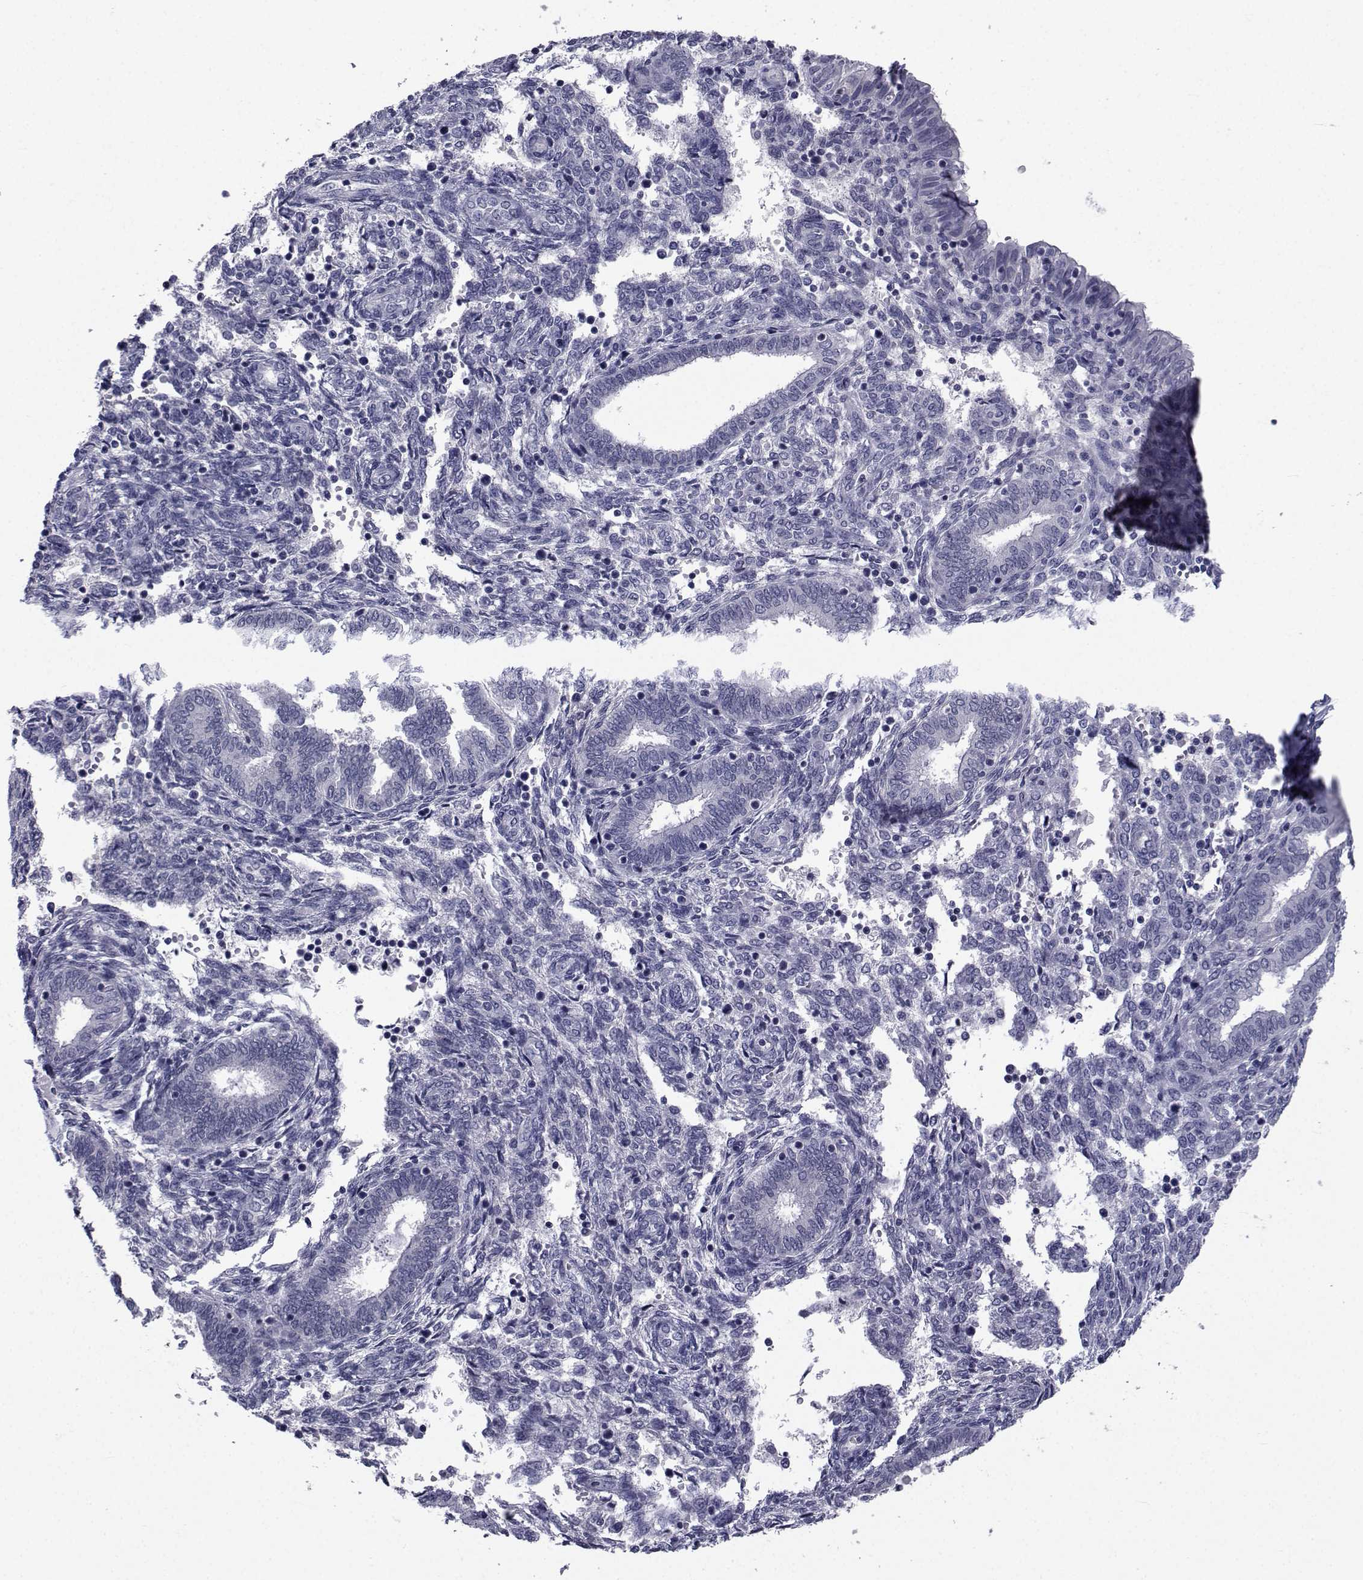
{"staining": {"intensity": "negative", "quantity": "none", "location": "none"}, "tissue": "endometrium", "cell_type": "Cells in endometrial stroma", "image_type": "normal", "snomed": [{"axis": "morphology", "description": "Normal tissue, NOS"}, {"axis": "topography", "description": "Endometrium"}], "caption": "High power microscopy image of an immunohistochemistry (IHC) micrograph of benign endometrium, revealing no significant staining in cells in endometrial stroma.", "gene": "CHRNA1", "patient": {"sex": "female", "age": 42}}